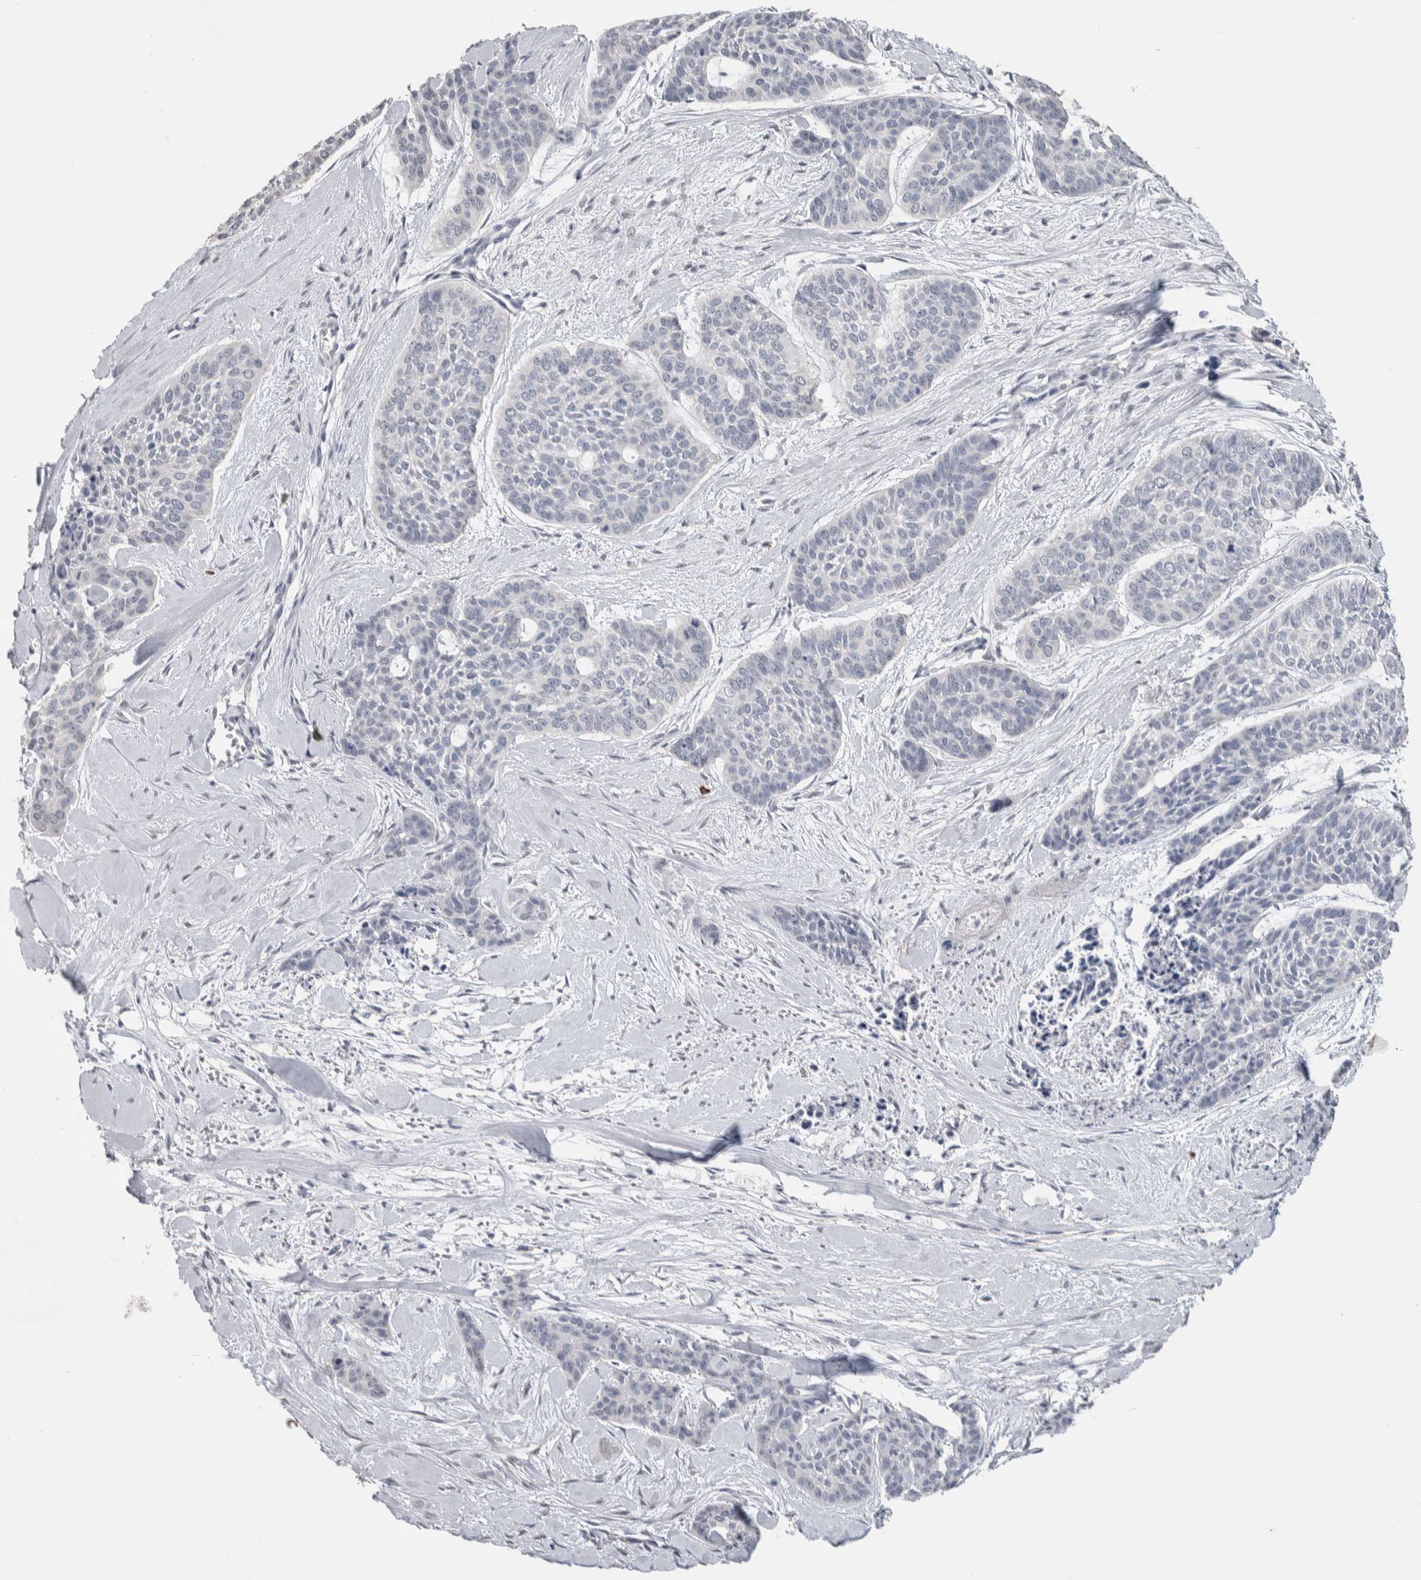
{"staining": {"intensity": "negative", "quantity": "none", "location": "none"}, "tissue": "skin cancer", "cell_type": "Tumor cells", "image_type": "cancer", "snomed": [{"axis": "morphology", "description": "Basal cell carcinoma"}, {"axis": "topography", "description": "Skin"}], "caption": "A photomicrograph of human skin cancer is negative for staining in tumor cells. Nuclei are stained in blue.", "gene": "TMEM102", "patient": {"sex": "female", "age": 64}}